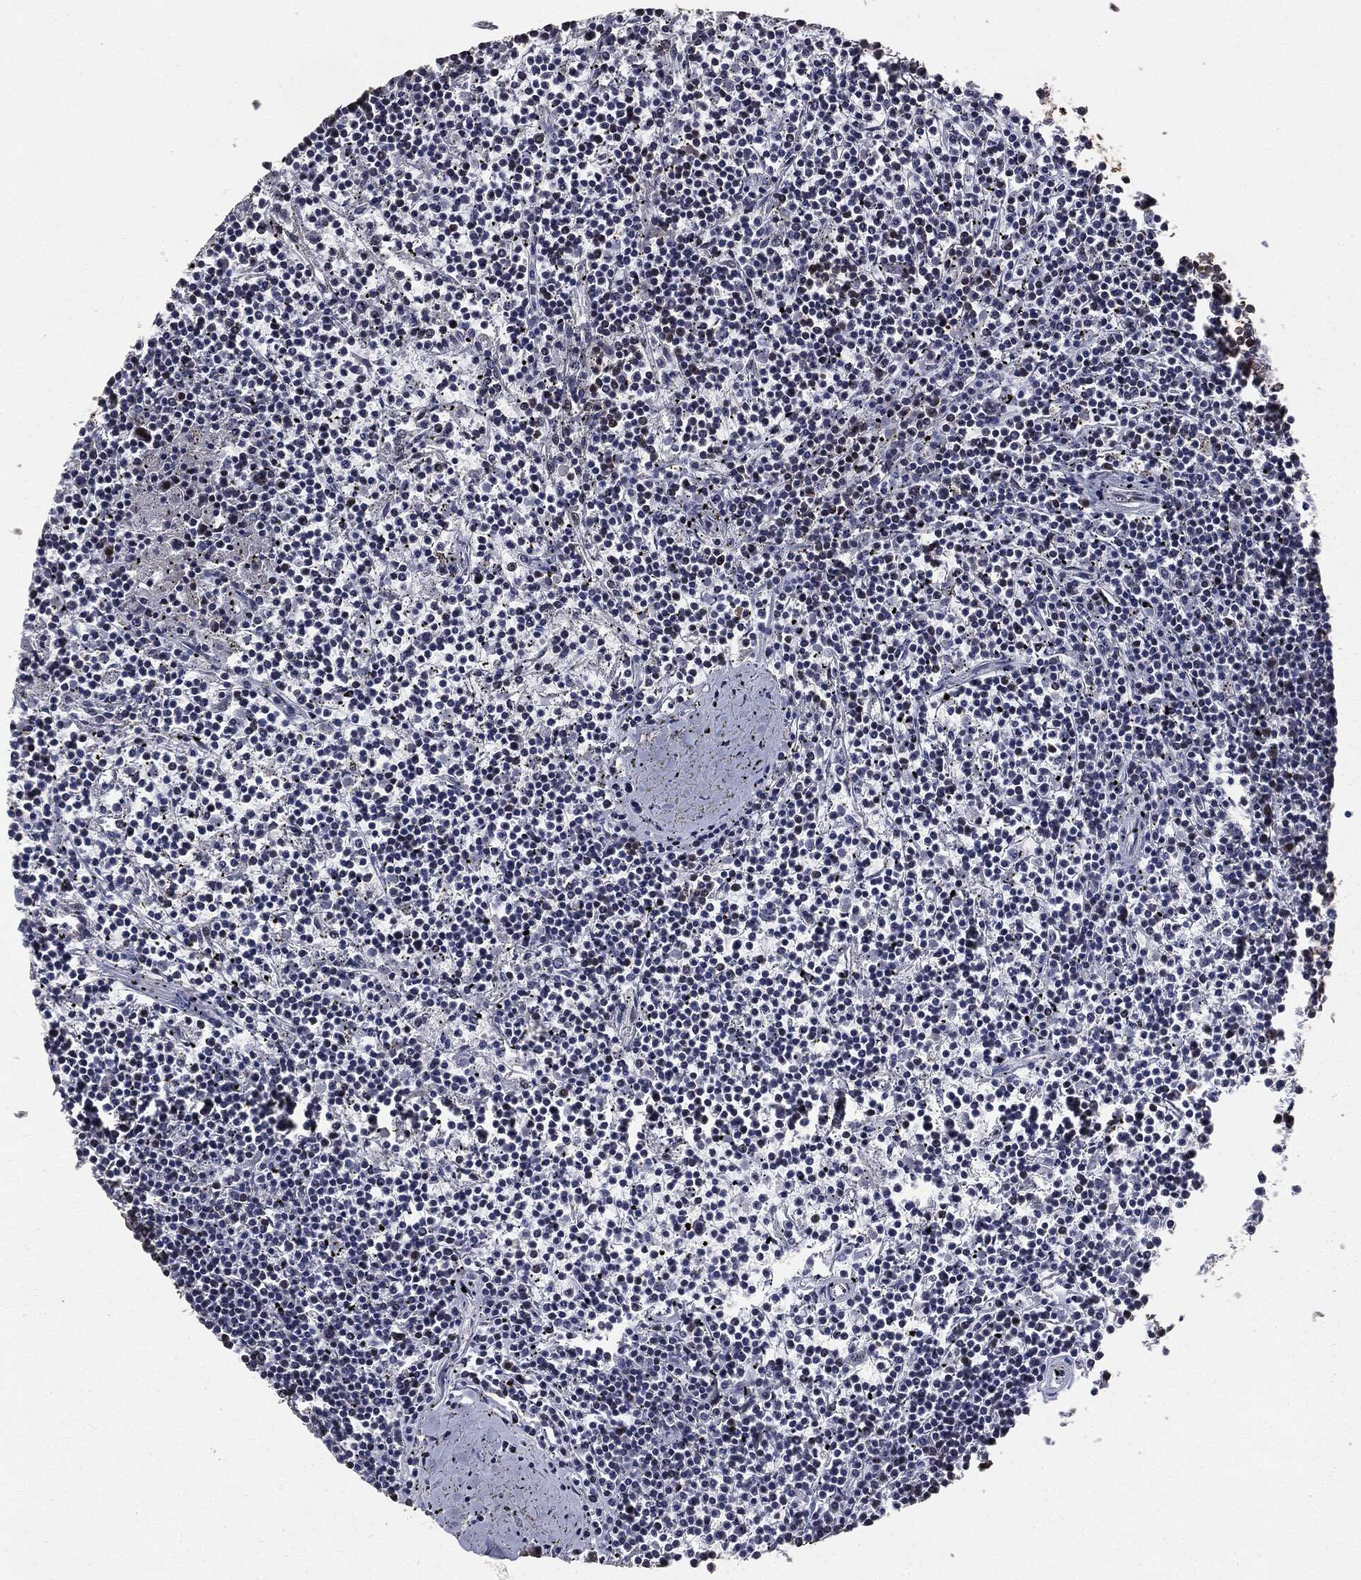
{"staining": {"intensity": "negative", "quantity": "none", "location": "none"}, "tissue": "lymphoma", "cell_type": "Tumor cells", "image_type": "cancer", "snomed": [{"axis": "morphology", "description": "Malignant lymphoma, non-Hodgkin's type, Low grade"}, {"axis": "topography", "description": "Spleen"}], "caption": "Immunohistochemical staining of low-grade malignant lymphoma, non-Hodgkin's type reveals no significant positivity in tumor cells.", "gene": "DVL2", "patient": {"sex": "female", "age": 19}}